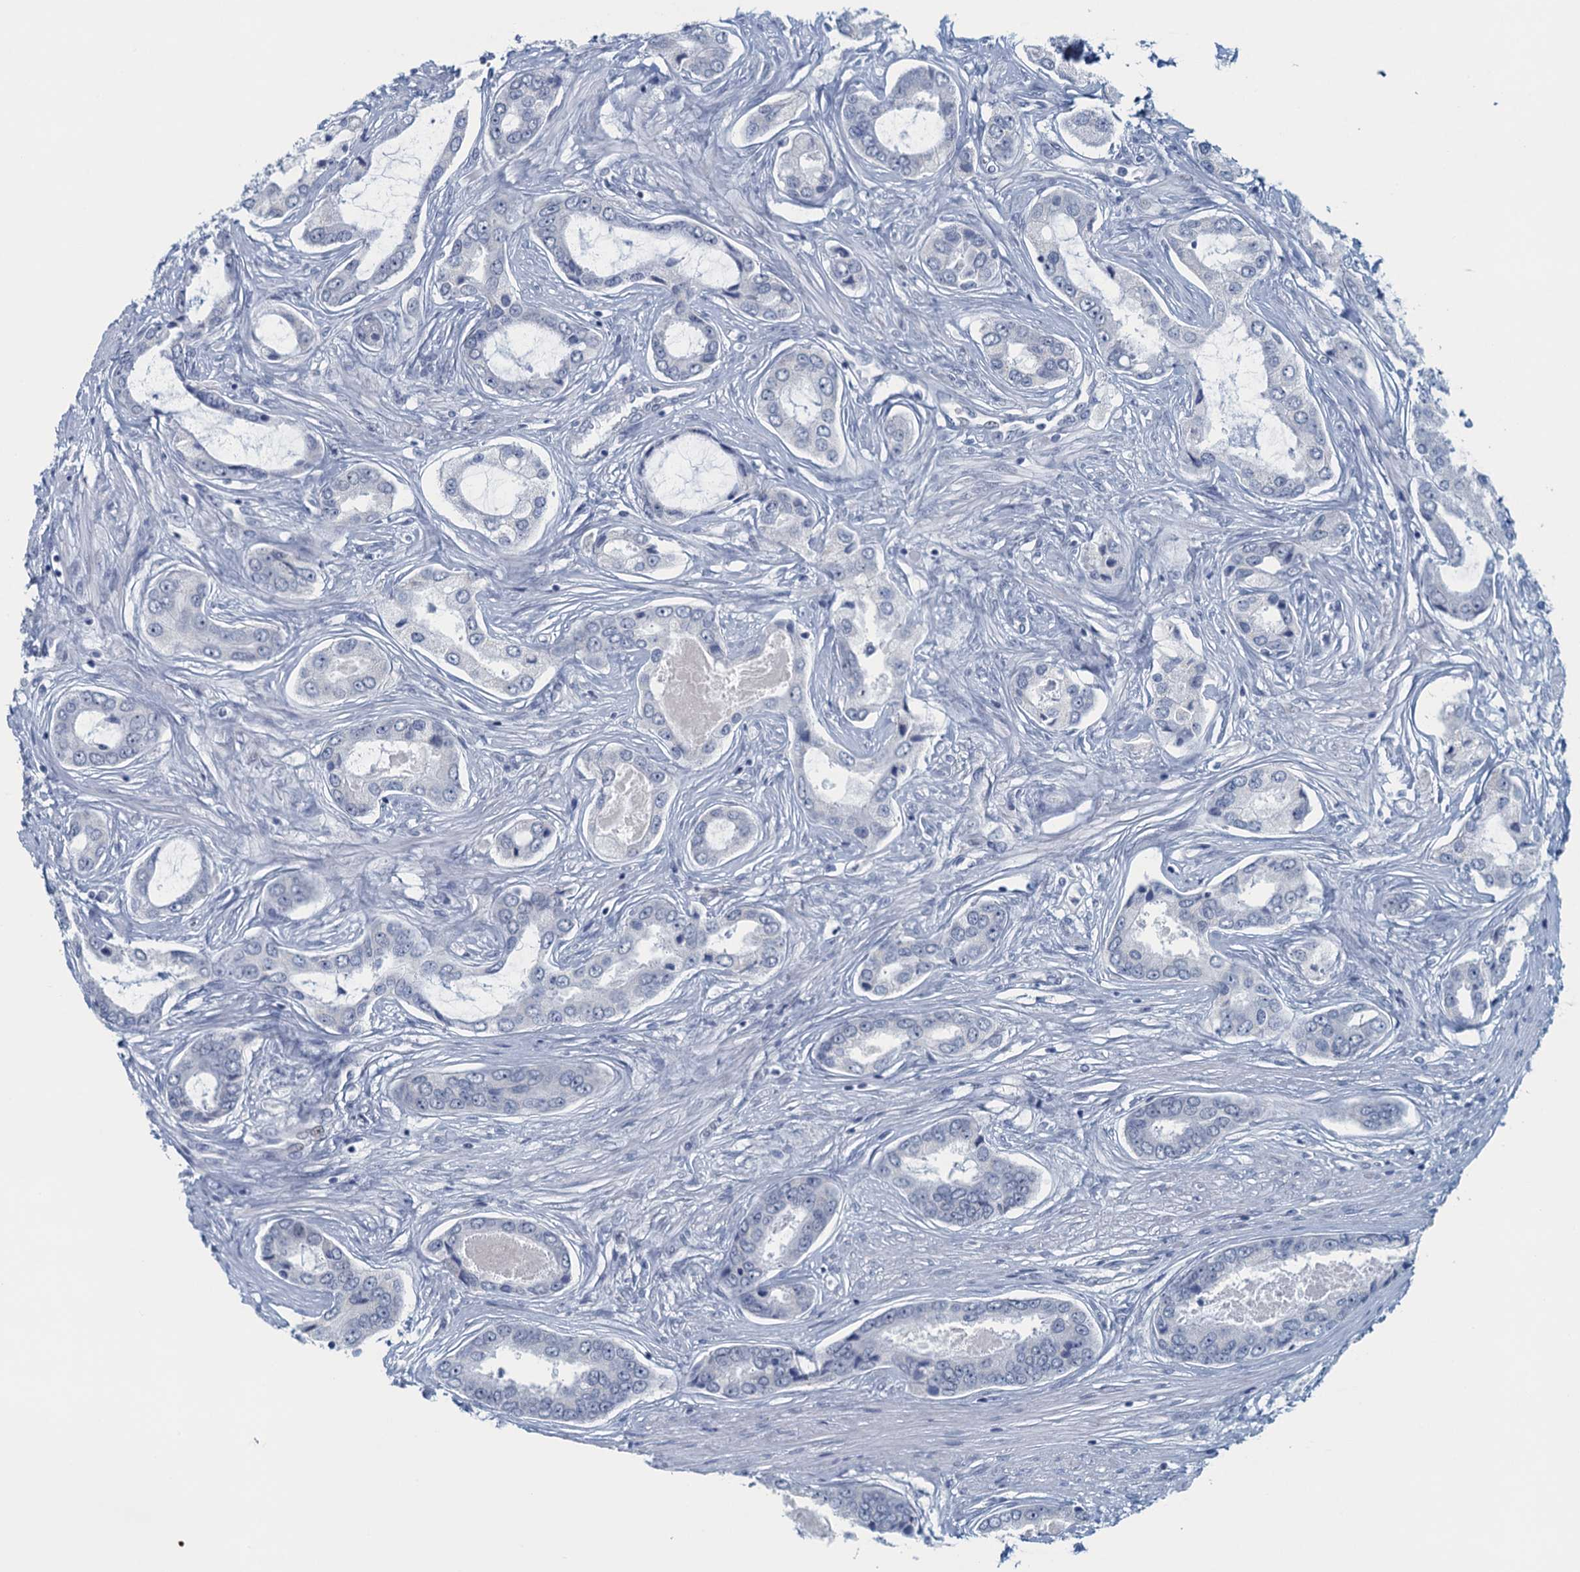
{"staining": {"intensity": "negative", "quantity": "none", "location": "none"}, "tissue": "prostate cancer", "cell_type": "Tumor cells", "image_type": "cancer", "snomed": [{"axis": "morphology", "description": "Adenocarcinoma, Low grade"}, {"axis": "topography", "description": "Prostate"}], "caption": "This is an immunohistochemistry photomicrograph of human prostate cancer (low-grade adenocarcinoma). There is no positivity in tumor cells.", "gene": "TTLL9", "patient": {"sex": "male", "age": 68}}